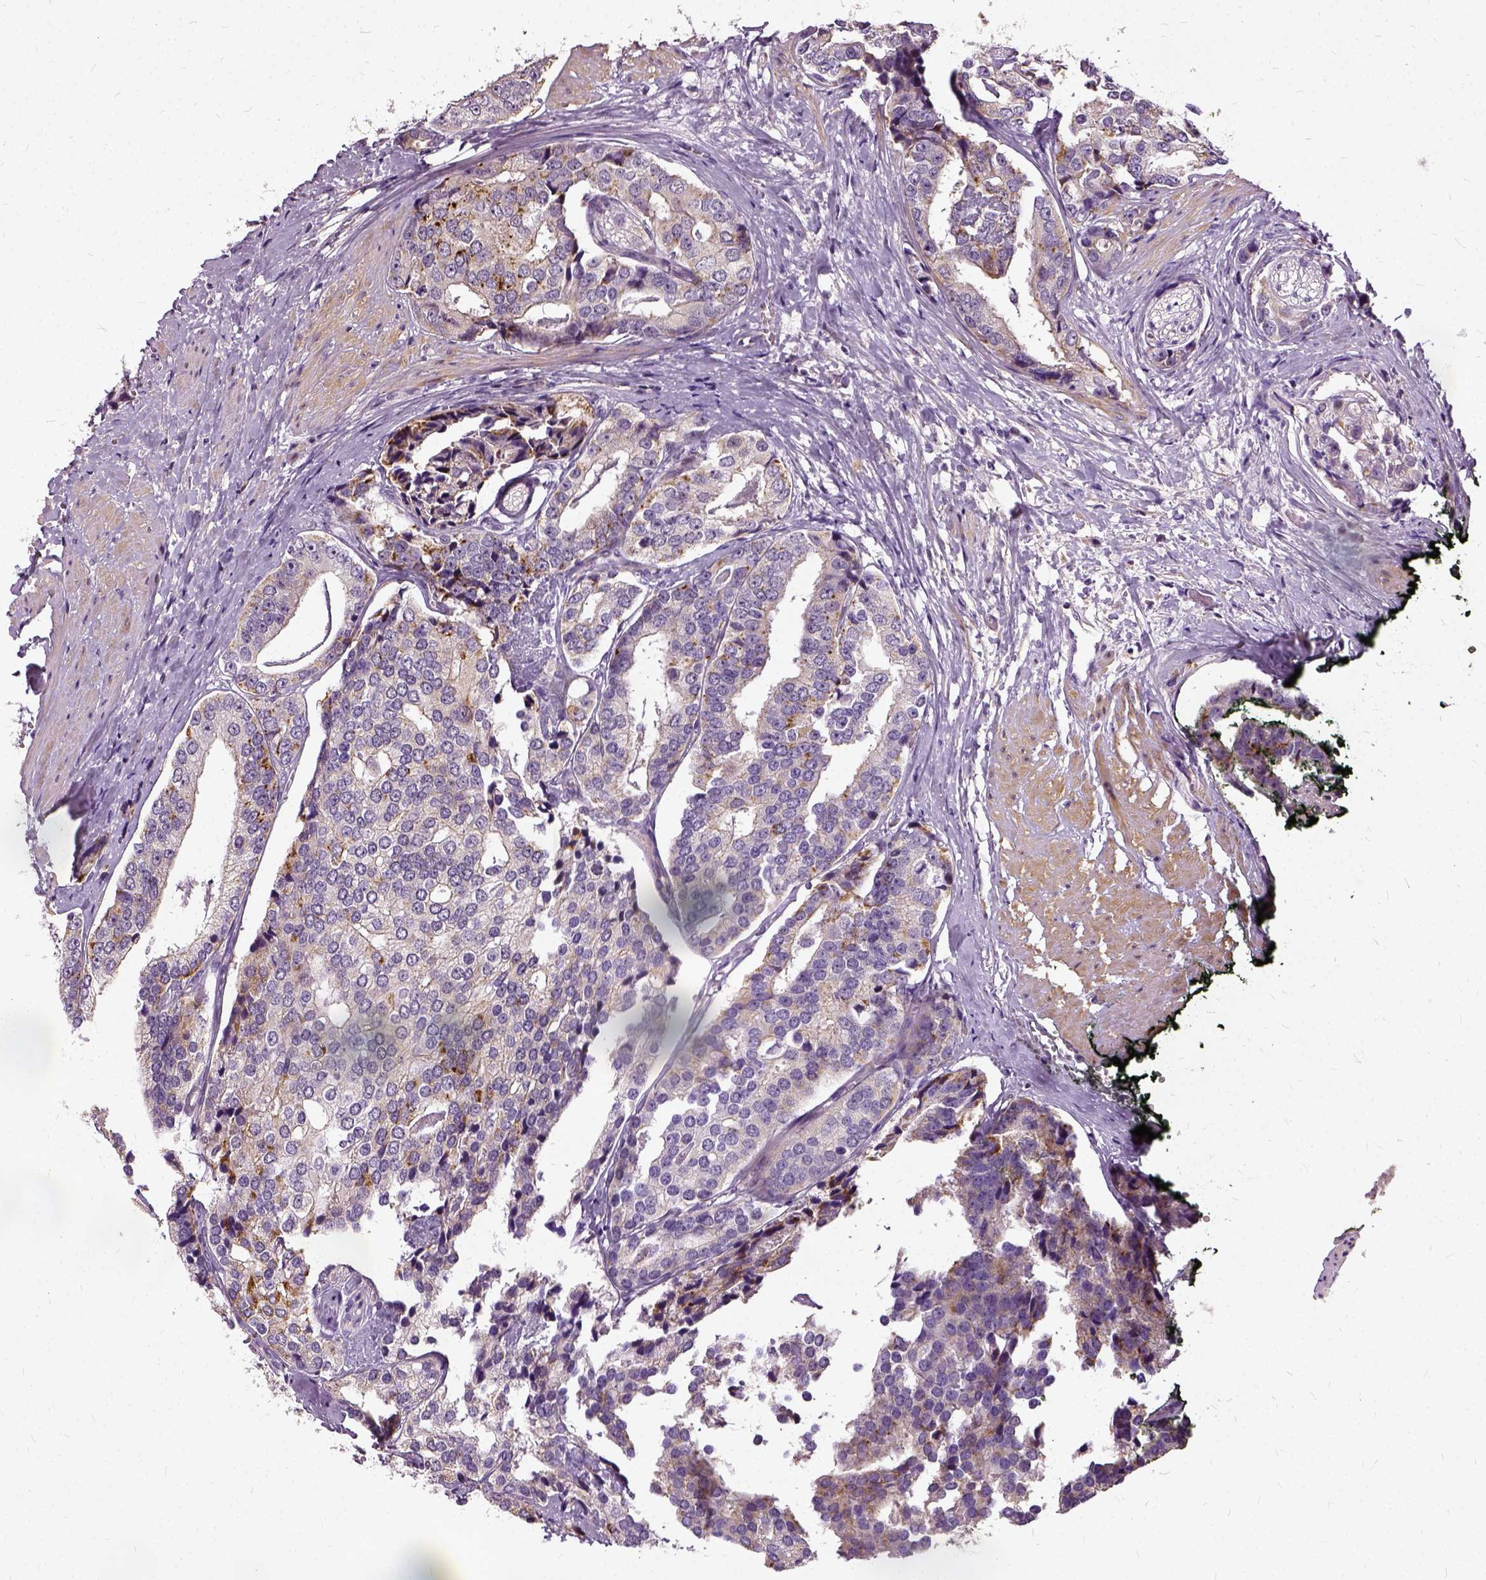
{"staining": {"intensity": "moderate", "quantity": "<25%", "location": "cytoplasmic/membranous"}, "tissue": "prostate cancer", "cell_type": "Tumor cells", "image_type": "cancer", "snomed": [{"axis": "morphology", "description": "Adenocarcinoma, High grade"}, {"axis": "topography", "description": "Prostate"}], "caption": "Protein expression analysis of high-grade adenocarcinoma (prostate) reveals moderate cytoplasmic/membranous expression in approximately <25% of tumor cells.", "gene": "ILRUN", "patient": {"sex": "male", "age": 71}}